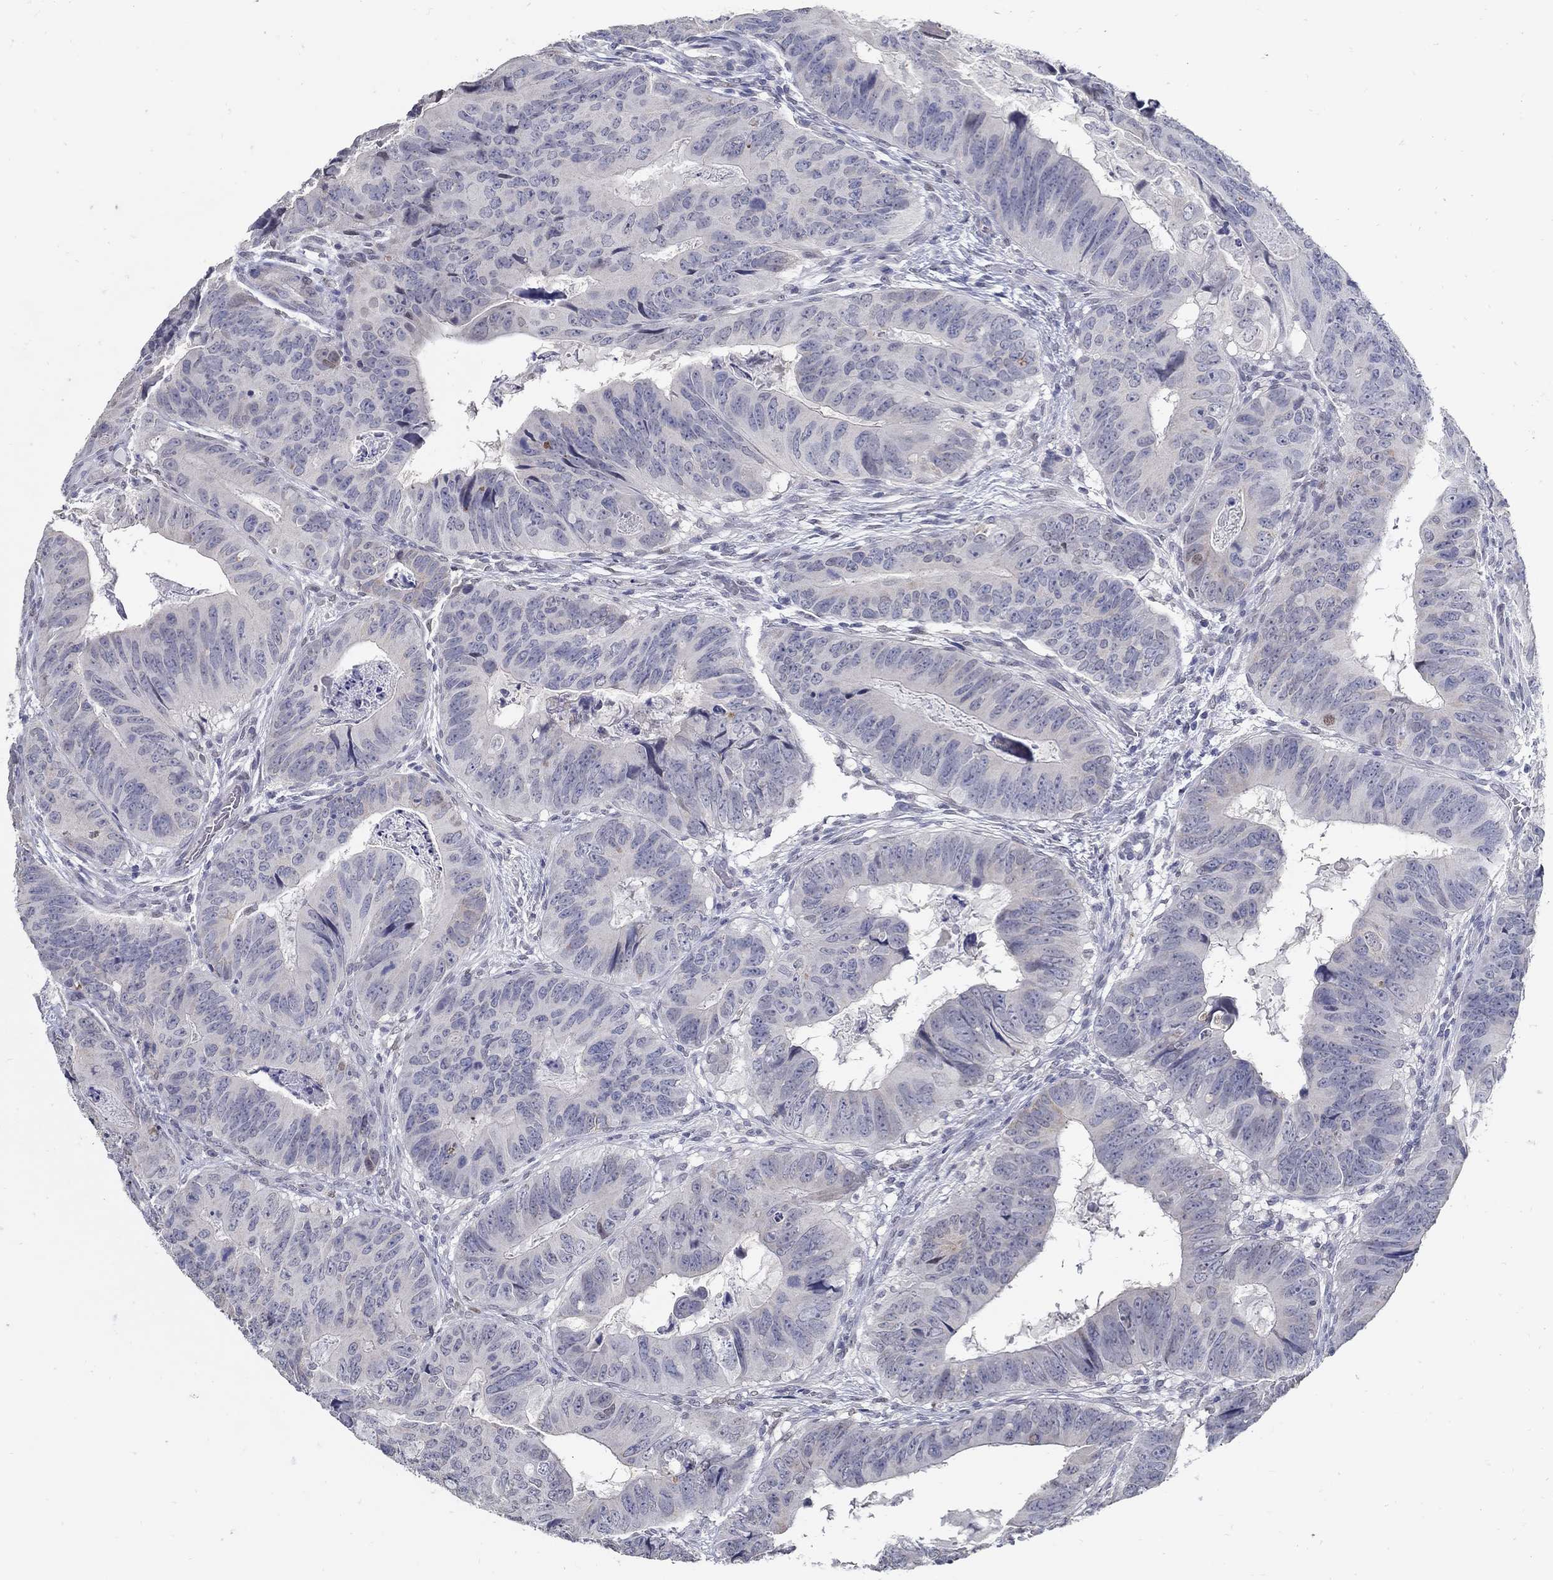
{"staining": {"intensity": "negative", "quantity": "none", "location": "none"}, "tissue": "colorectal cancer", "cell_type": "Tumor cells", "image_type": "cancer", "snomed": [{"axis": "morphology", "description": "Adenocarcinoma, NOS"}, {"axis": "topography", "description": "Colon"}], "caption": "IHC micrograph of neoplastic tissue: colorectal cancer stained with DAB shows no significant protein expression in tumor cells.", "gene": "USP29", "patient": {"sex": "male", "age": 79}}